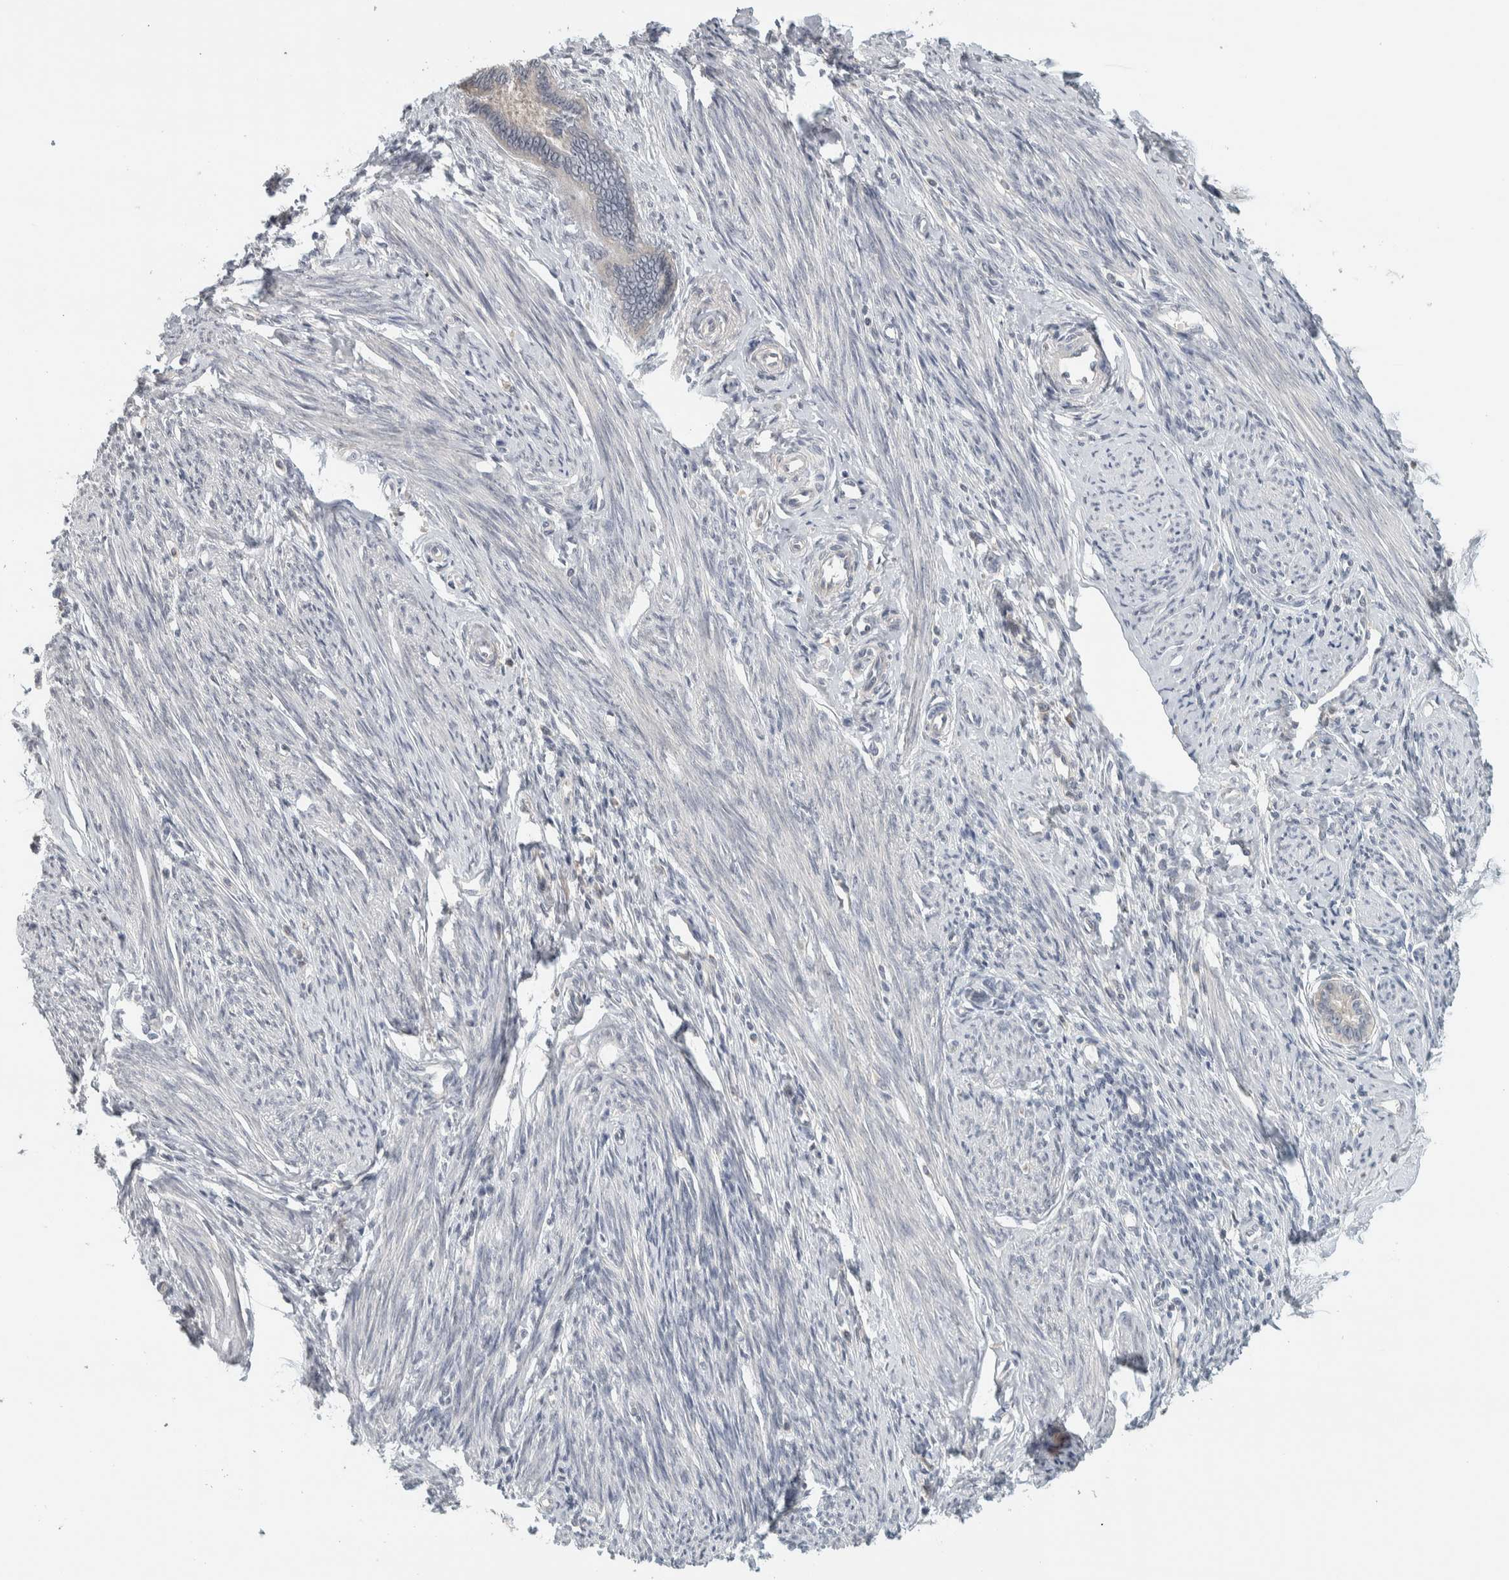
{"staining": {"intensity": "negative", "quantity": "none", "location": "none"}, "tissue": "endometrium", "cell_type": "Cells in endometrial stroma", "image_type": "normal", "snomed": [{"axis": "morphology", "description": "Normal tissue, NOS"}, {"axis": "topography", "description": "Endometrium"}], "caption": "Immunohistochemistry histopathology image of normal endometrium stained for a protein (brown), which displays no positivity in cells in endometrial stroma.", "gene": "AFP", "patient": {"sex": "female", "age": 56}}